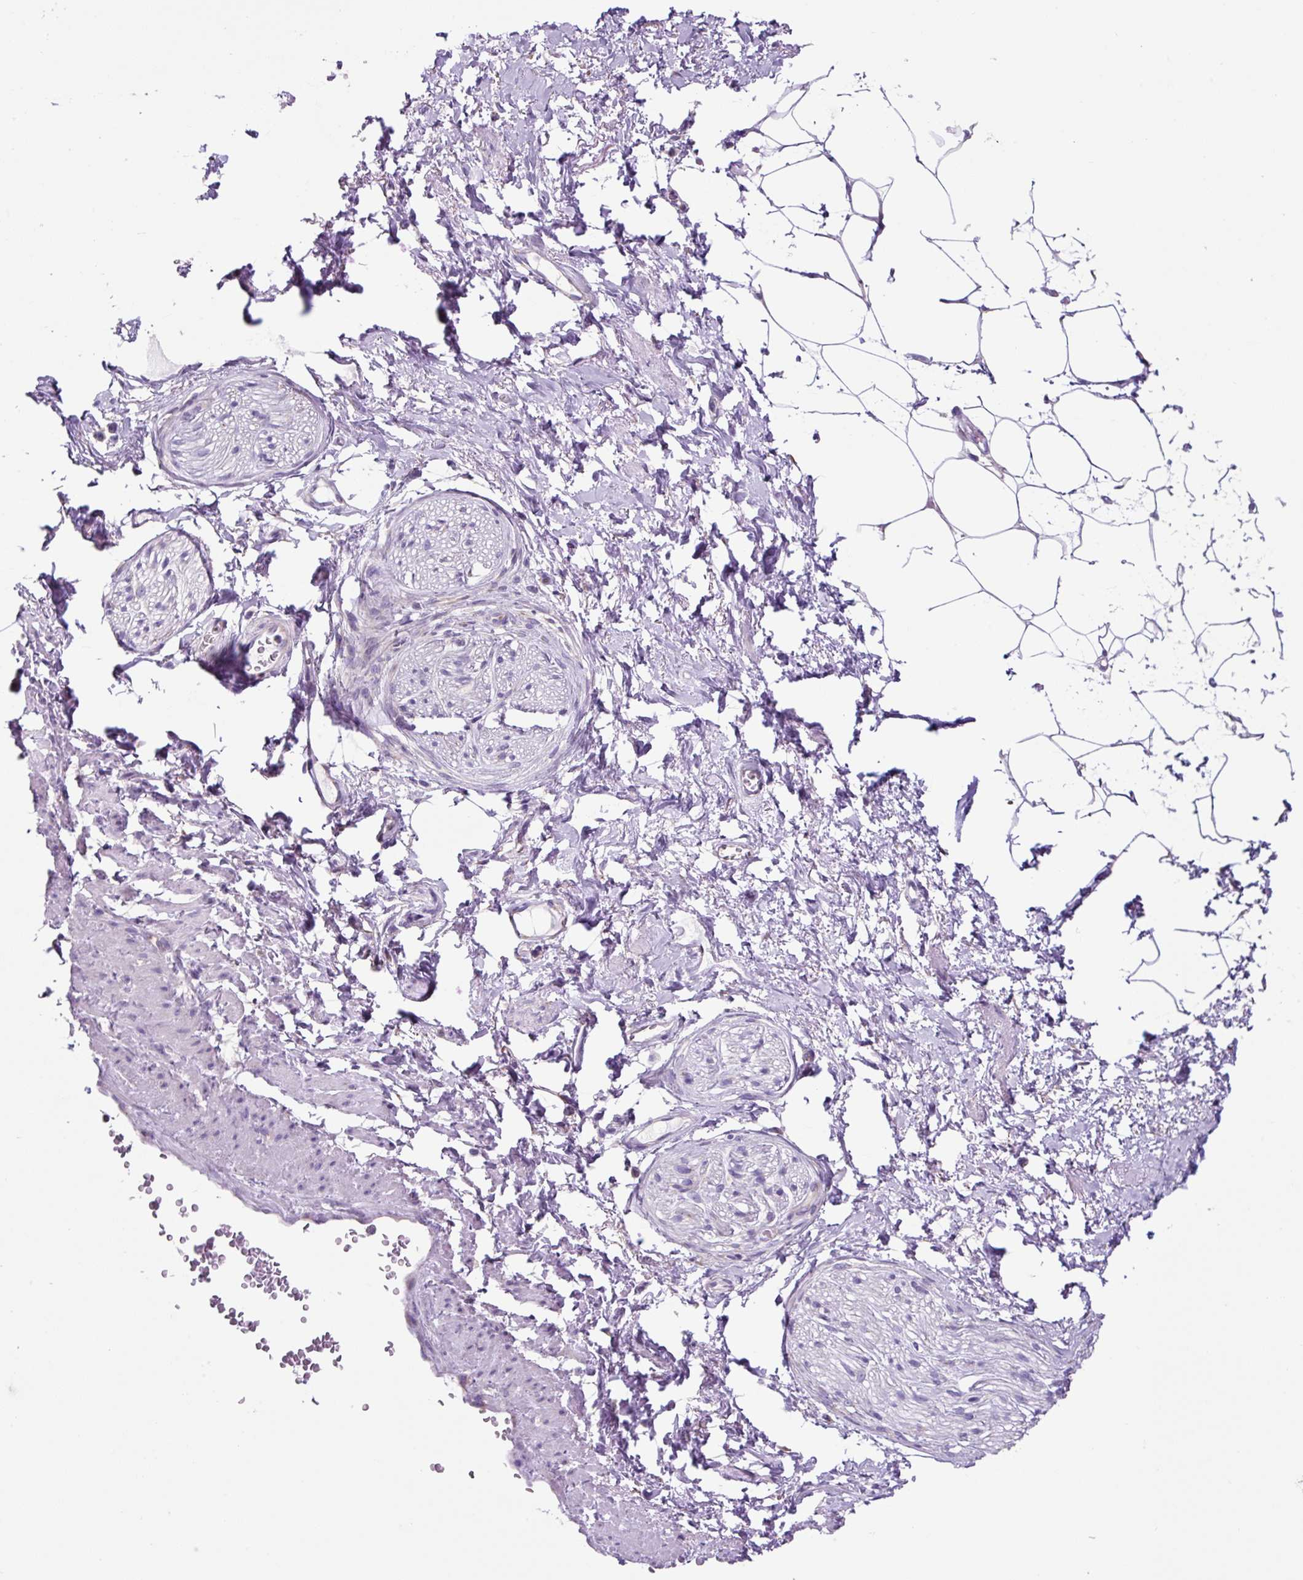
{"staining": {"intensity": "negative", "quantity": "none", "location": "none"}, "tissue": "adipose tissue", "cell_type": "Adipocytes", "image_type": "normal", "snomed": [{"axis": "morphology", "description": "Normal tissue, NOS"}, {"axis": "topography", "description": "Vagina"}, {"axis": "topography", "description": "Peripheral nerve tissue"}], "caption": "Photomicrograph shows no significant protein positivity in adipocytes of unremarkable adipose tissue. Brightfield microscopy of IHC stained with DAB (brown) and hematoxylin (blue), captured at high magnification.", "gene": "GORASP1", "patient": {"sex": "female", "age": 71}}